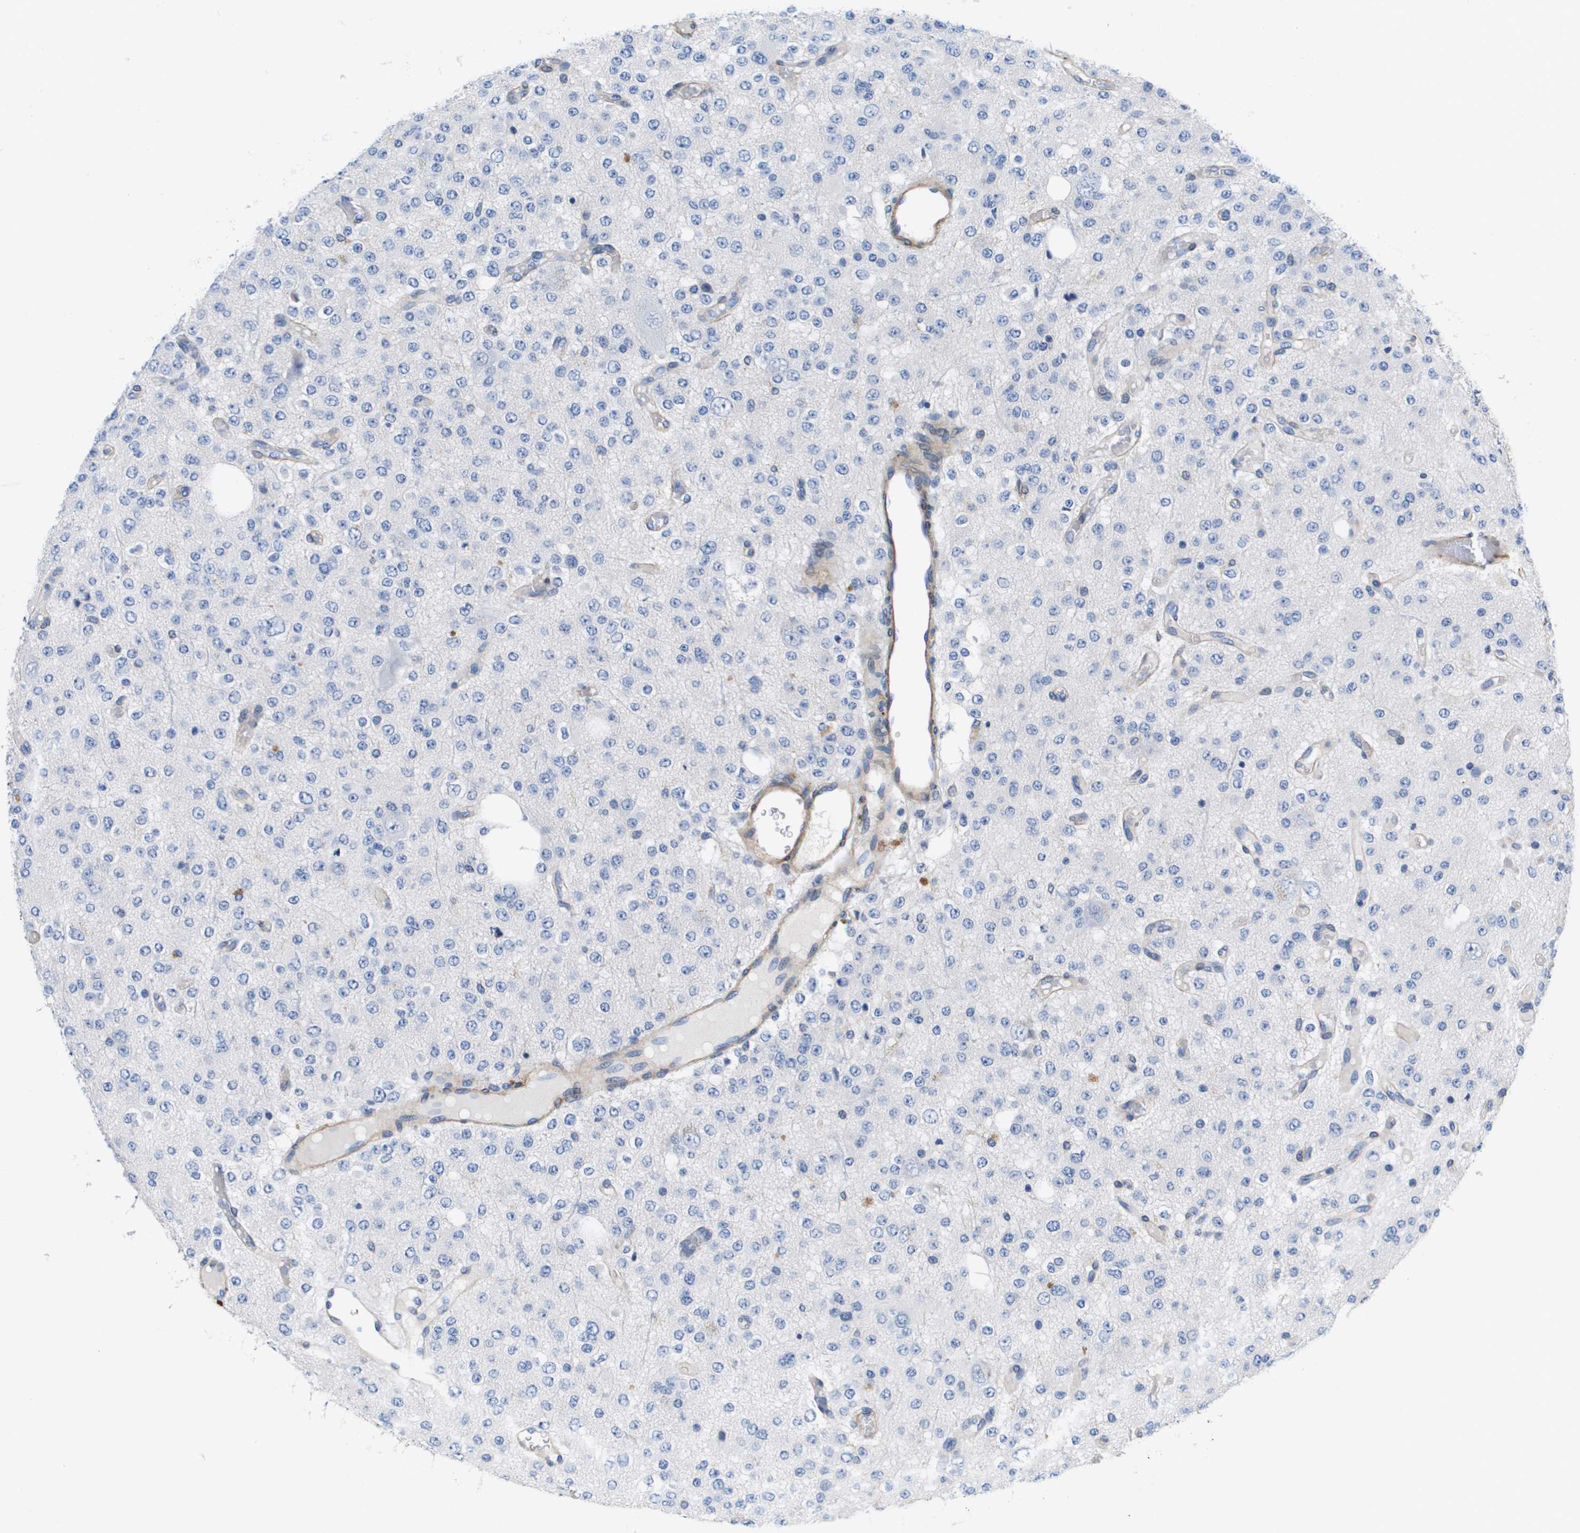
{"staining": {"intensity": "negative", "quantity": "none", "location": "none"}, "tissue": "glioma", "cell_type": "Tumor cells", "image_type": "cancer", "snomed": [{"axis": "morphology", "description": "Glioma, malignant, Low grade"}, {"axis": "topography", "description": "Brain"}], "caption": "DAB immunohistochemical staining of human glioma exhibits no significant positivity in tumor cells.", "gene": "LPP", "patient": {"sex": "male", "age": 38}}